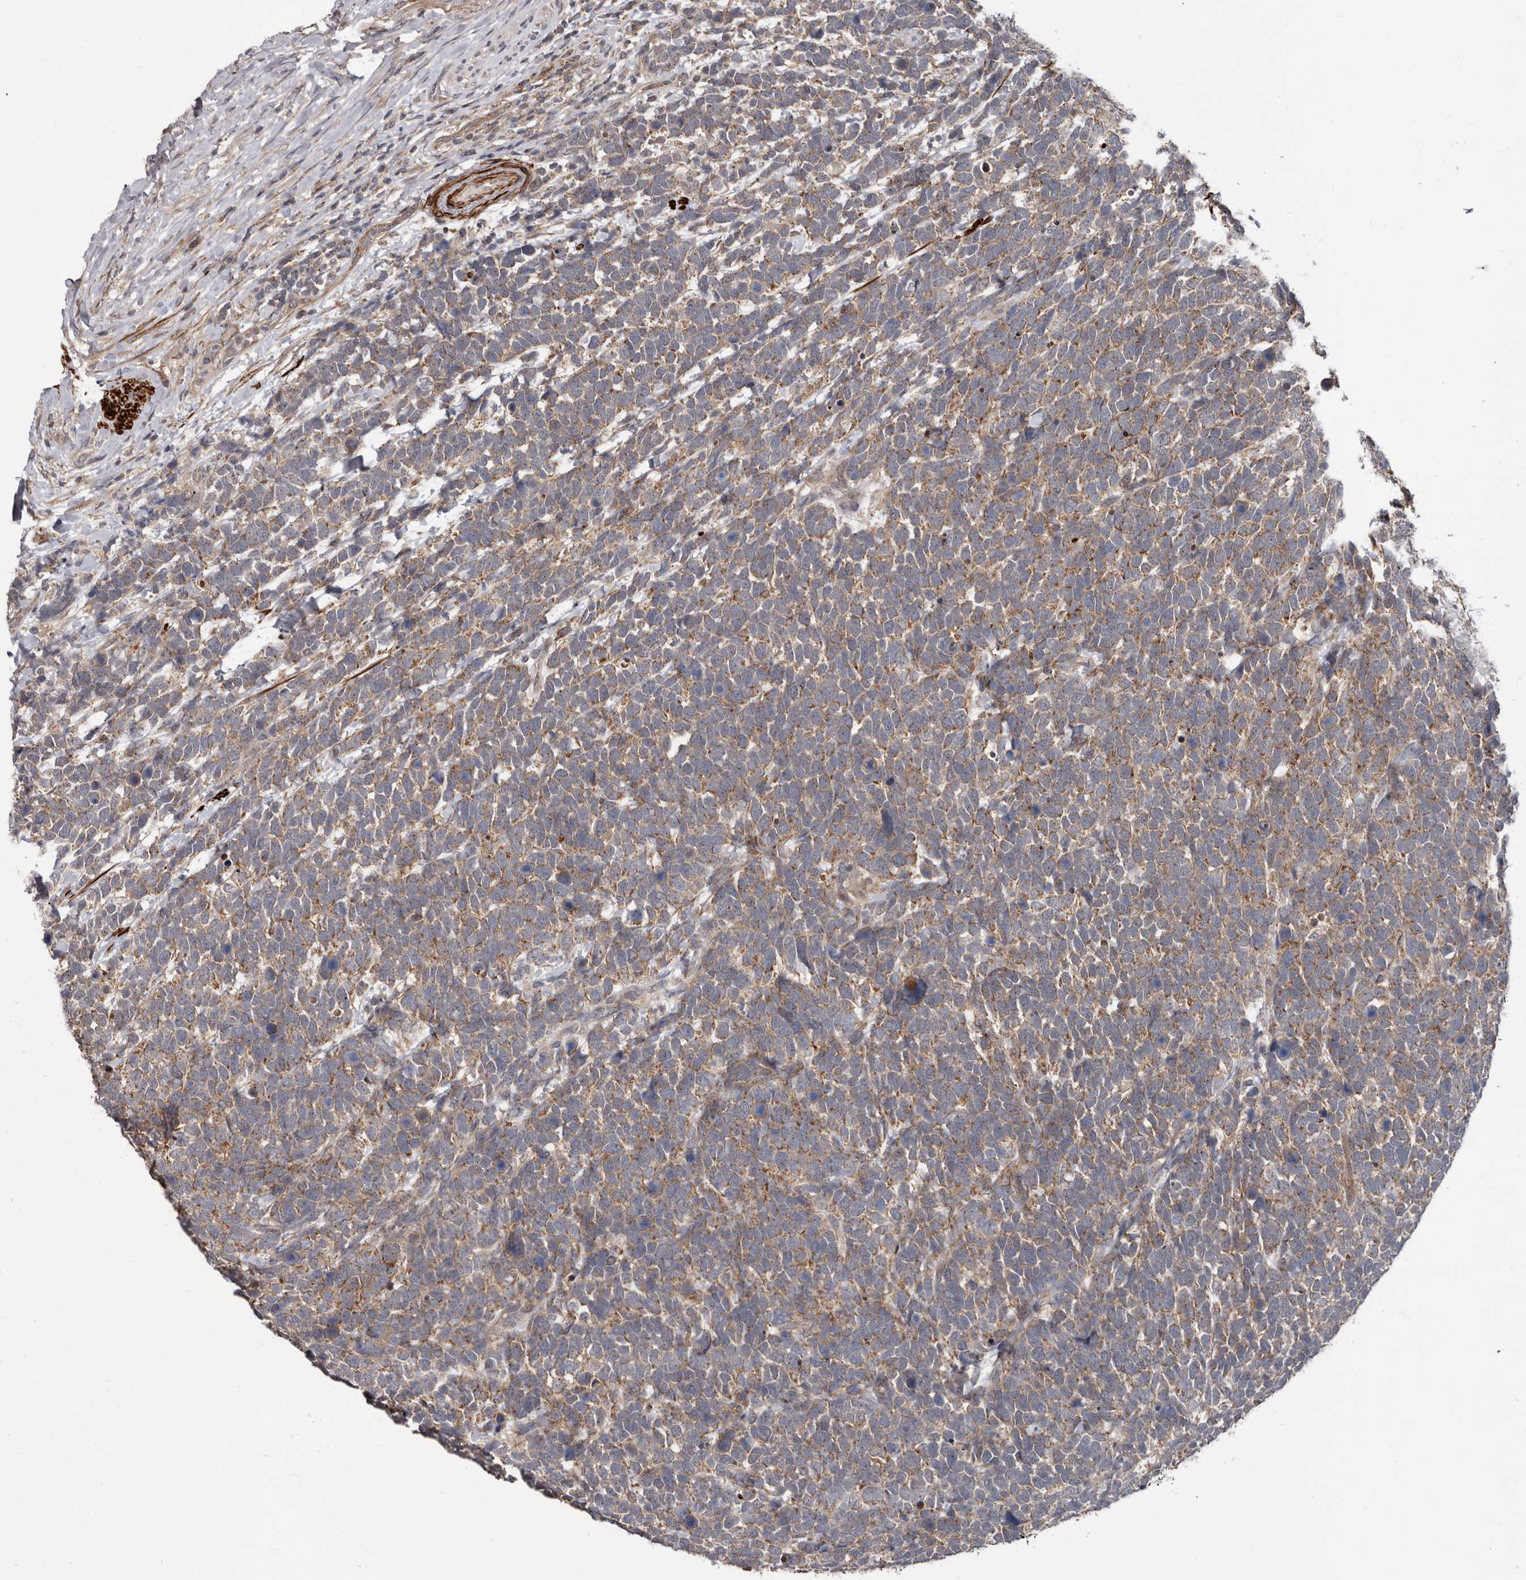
{"staining": {"intensity": "weak", "quantity": "25%-75%", "location": "cytoplasmic/membranous"}, "tissue": "urothelial cancer", "cell_type": "Tumor cells", "image_type": "cancer", "snomed": [{"axis": "morphology", "description": "Urothelial carcinoma, High grade"}, {"axis": "topography", "description": "Urinary bladder"}], "caption": "Tumor cells reveal weak cytoplasmic/membranous staining in about 25%-75% of cells in urothelial cancer.", "gene": "FGFR4", "patient": {"sex": "female", "age": 82}}